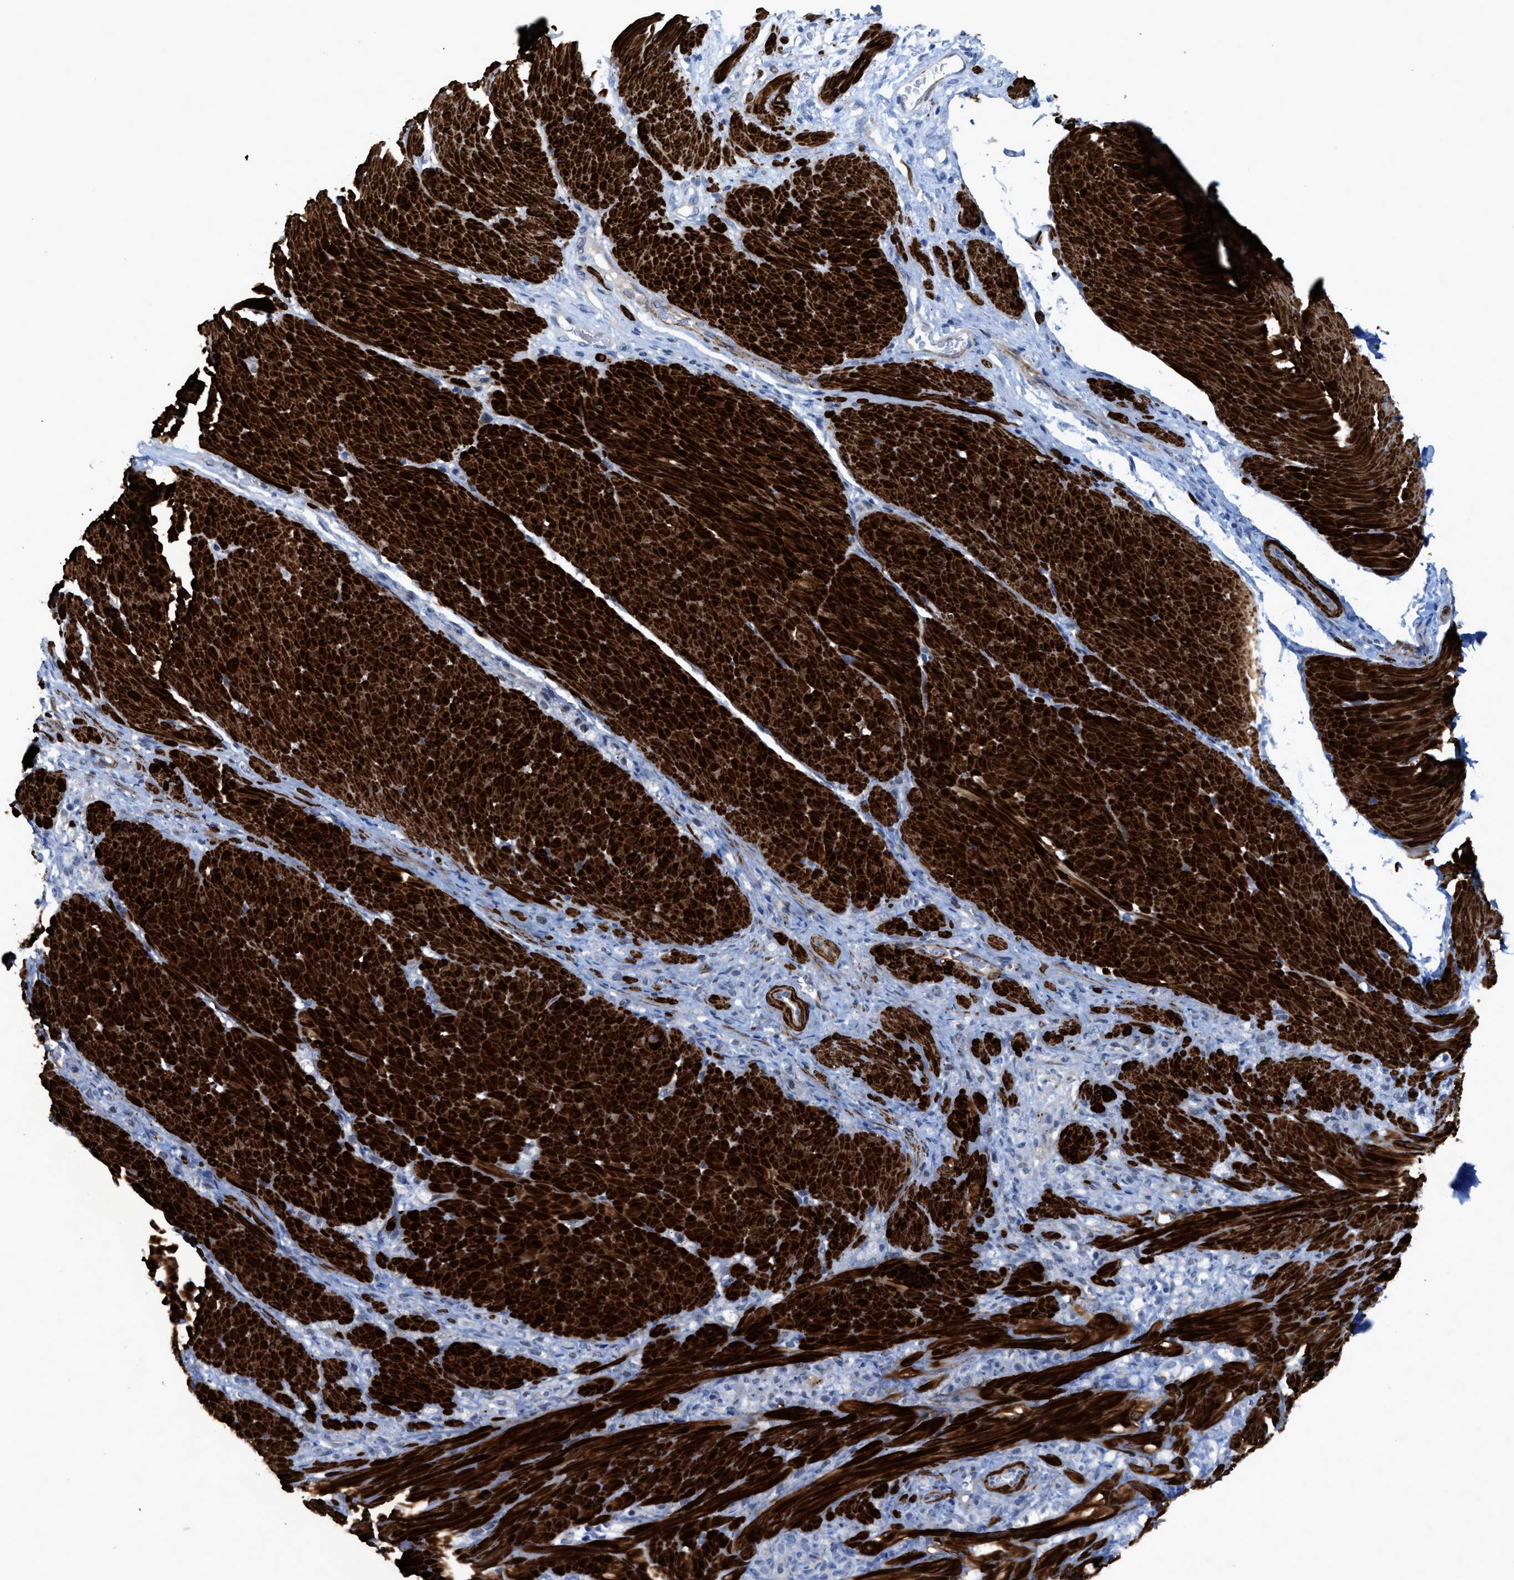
{"staining": {"intensity": "negative", "quantity": "none", "location": "none"}, "tissue": "stomach cancer", "cell_type": "Tumor cells", "image_type": "cancer", "snomed": [{"axis": "morphology", "description": "Normal tissue, NOS"}, {"axis": "morphology", "description": "Adenocarcinoma, NOS"}, {"axis": "topography", "description": "Stomach"}], "caption": "High magnification brightfield microscopy of stomach cancer stained with DAB (3,3'-diaminobenzidine) (brown) and counterstained with hematoxylin (blue): tumor cells show no significant staining. (Immunohistochemistry, brightfield microscopy, high magnification).", "gene": "TAGLN", "patient": {"sex": "male", "age": 82}}